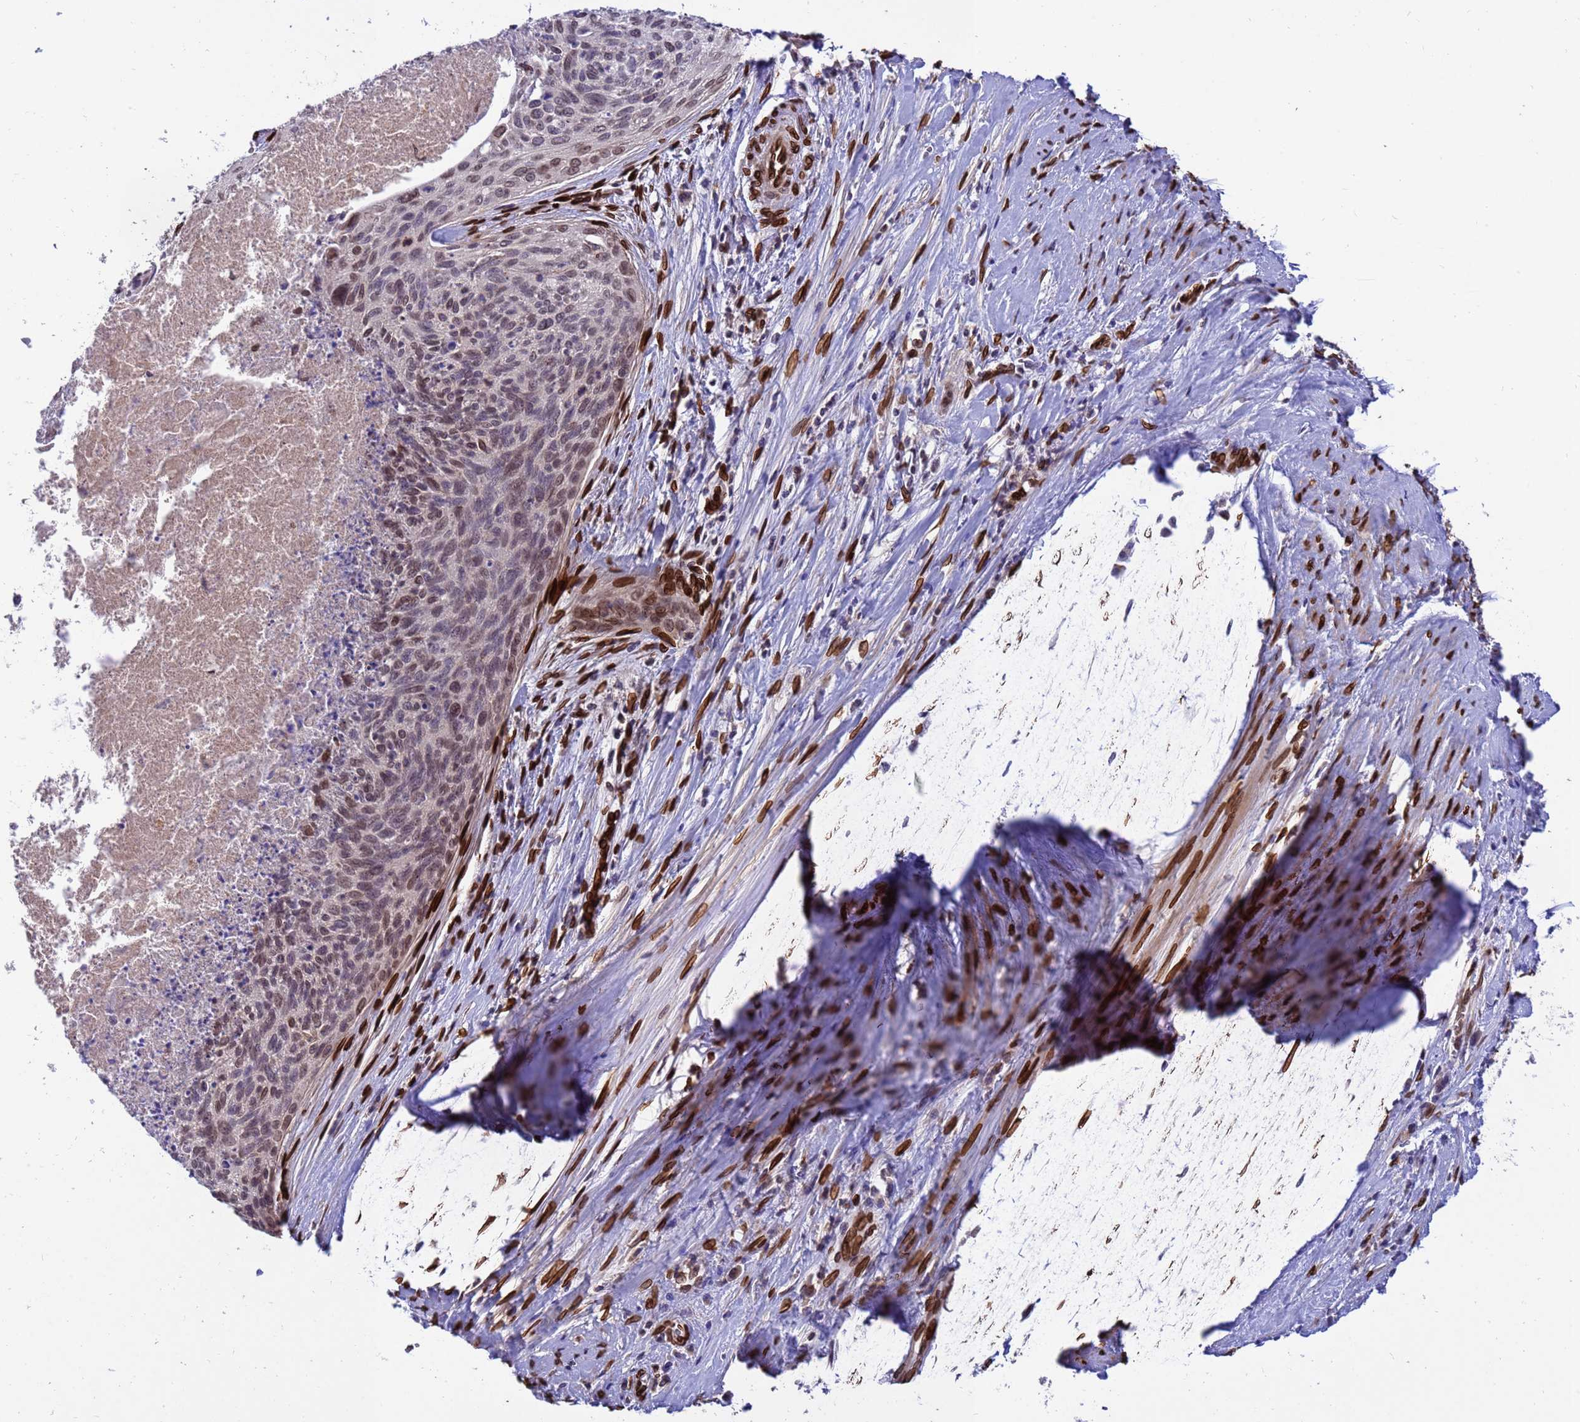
{"staining": {"intensity": "moderate", "quantity": "<25%", "location": "nuclear"}, "tissue": "cervical cancer", "cell_type": "Tumor cells", "image_type": "cancer", "snomed": [{"axis": "morphology", "description": "Squamous cell carcinoma, NOS"}, {"axis": "topography", "description": "Cervix"}], "caption": "Human cervical squamous cell carcinoma stained with a brown dye shows moderate nuclear positive expression in approximately <25% of tumor cells.", "gene": "GPR135", "patient": {"sex": "female", "age": 55}}